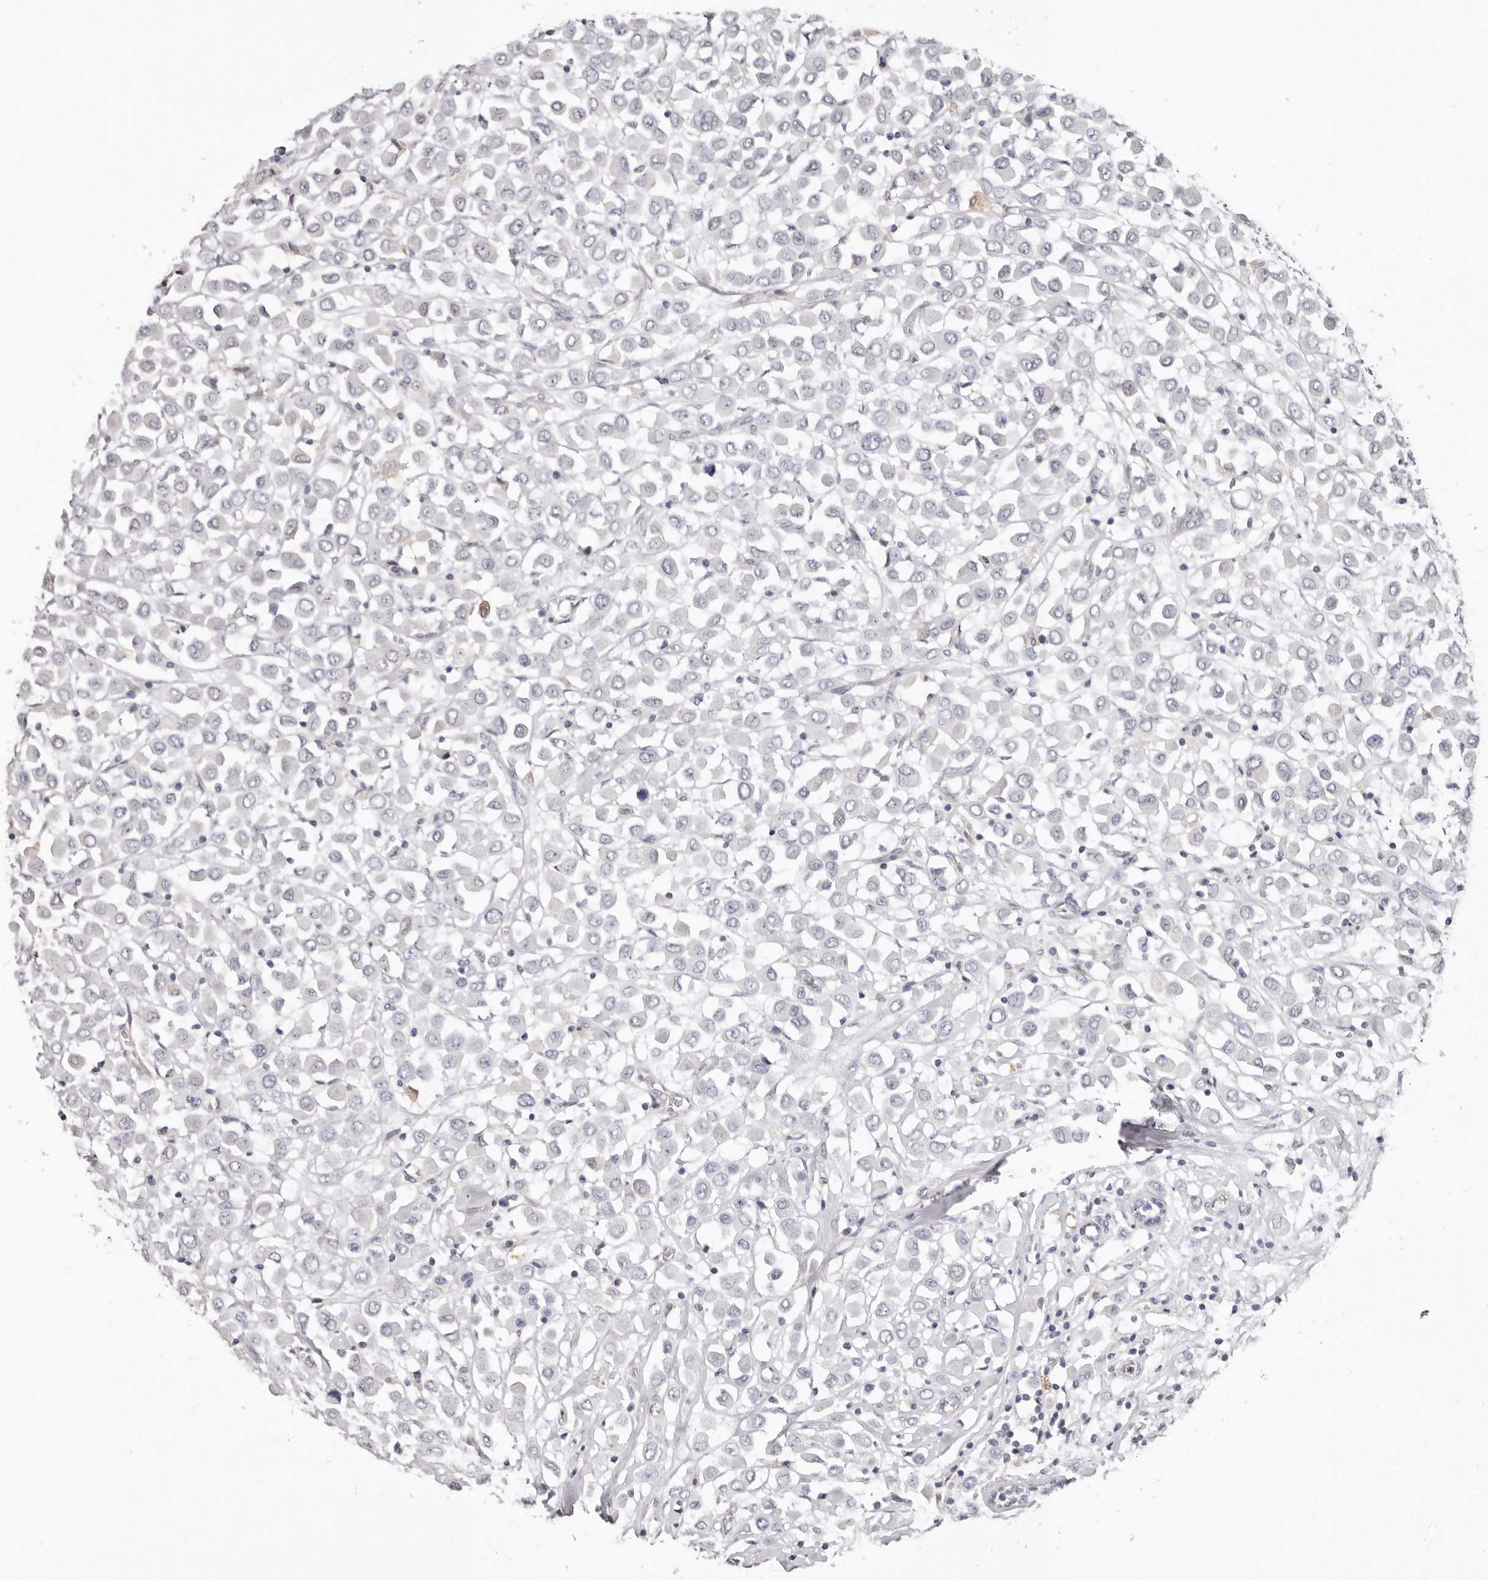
{"staining": {"intensity": "negative", "quantity": "none", "location": "none"}, "tissue": "breast cancer", "cell_type": "Tumor cells", "image_type": "cancer", "snomed": [{"axis": "morphology", "description": "Duct carcinoma"}, {"axis": "topography", "description": "Breast"}], "caption": "Tumor cells show no significant protein staining in intraductal carcinoma (breast).", "gene": "PKDCC", "patient": {"sex": "female", "age": 61}}